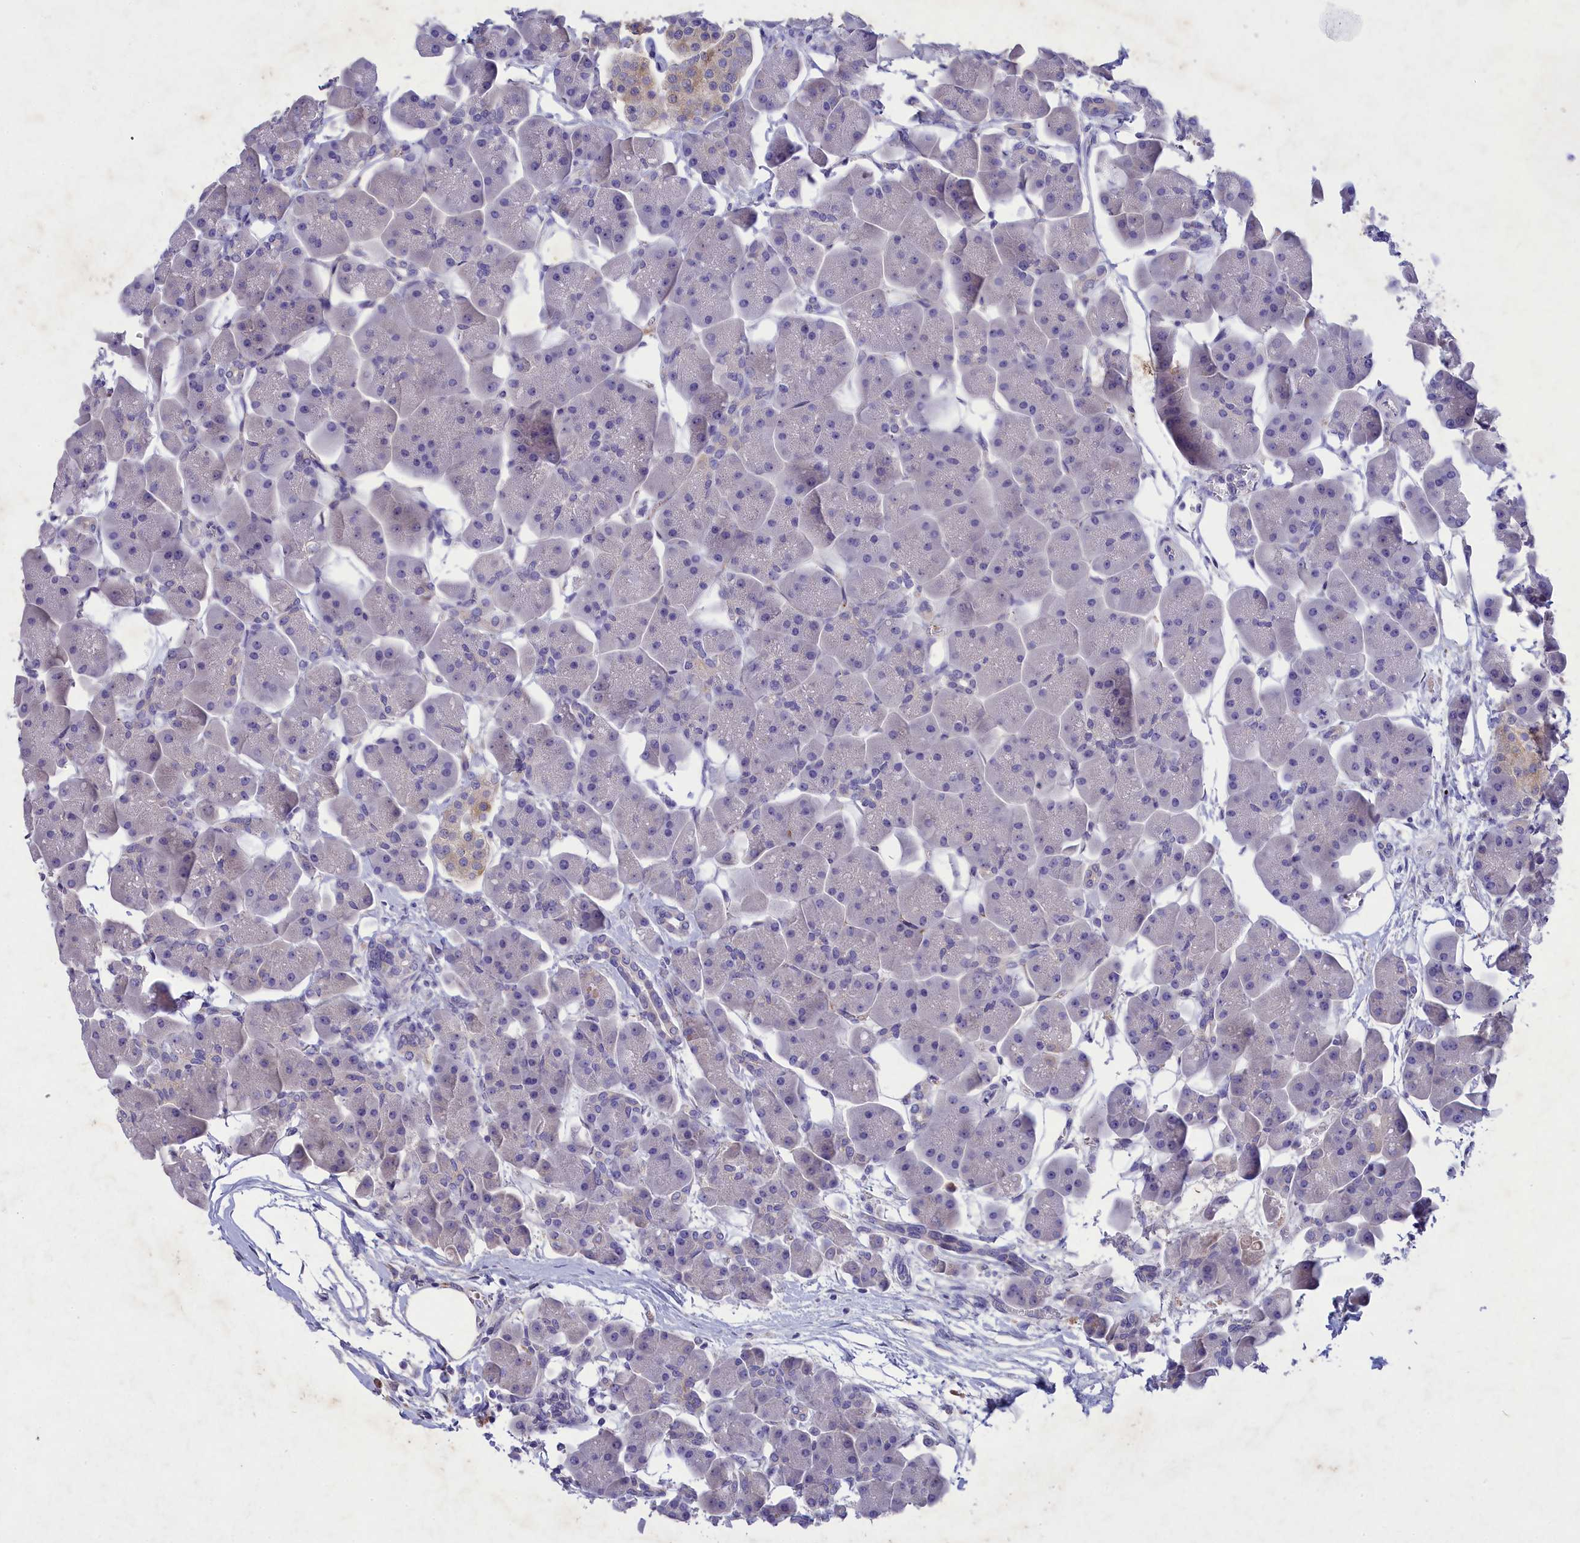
{"staining": {"intensity": "negative", "quantity": "none", "location": "none"}, "tissue": "pancreas", "cell_type": "Exocrine glandular cells", "image_type": "normal", "snomed": [{"axis": "morphology", "description": "Normal tissue, NOS"}, {"axis": "topography", "description": "Pancreas"}], "caption": "Immunohistochemistry (IHC) histopathology image of unremarkable pancreas: human pancreas stained with DAB exhibits no significant protein staining in exocrine glandular cells. (Brightfield microscopy of DAB (3,3'-diaminobenzidine) IHC at high magnification).", "gene": "DEFB119", "patient": {"sex": "male", "age": 66}}